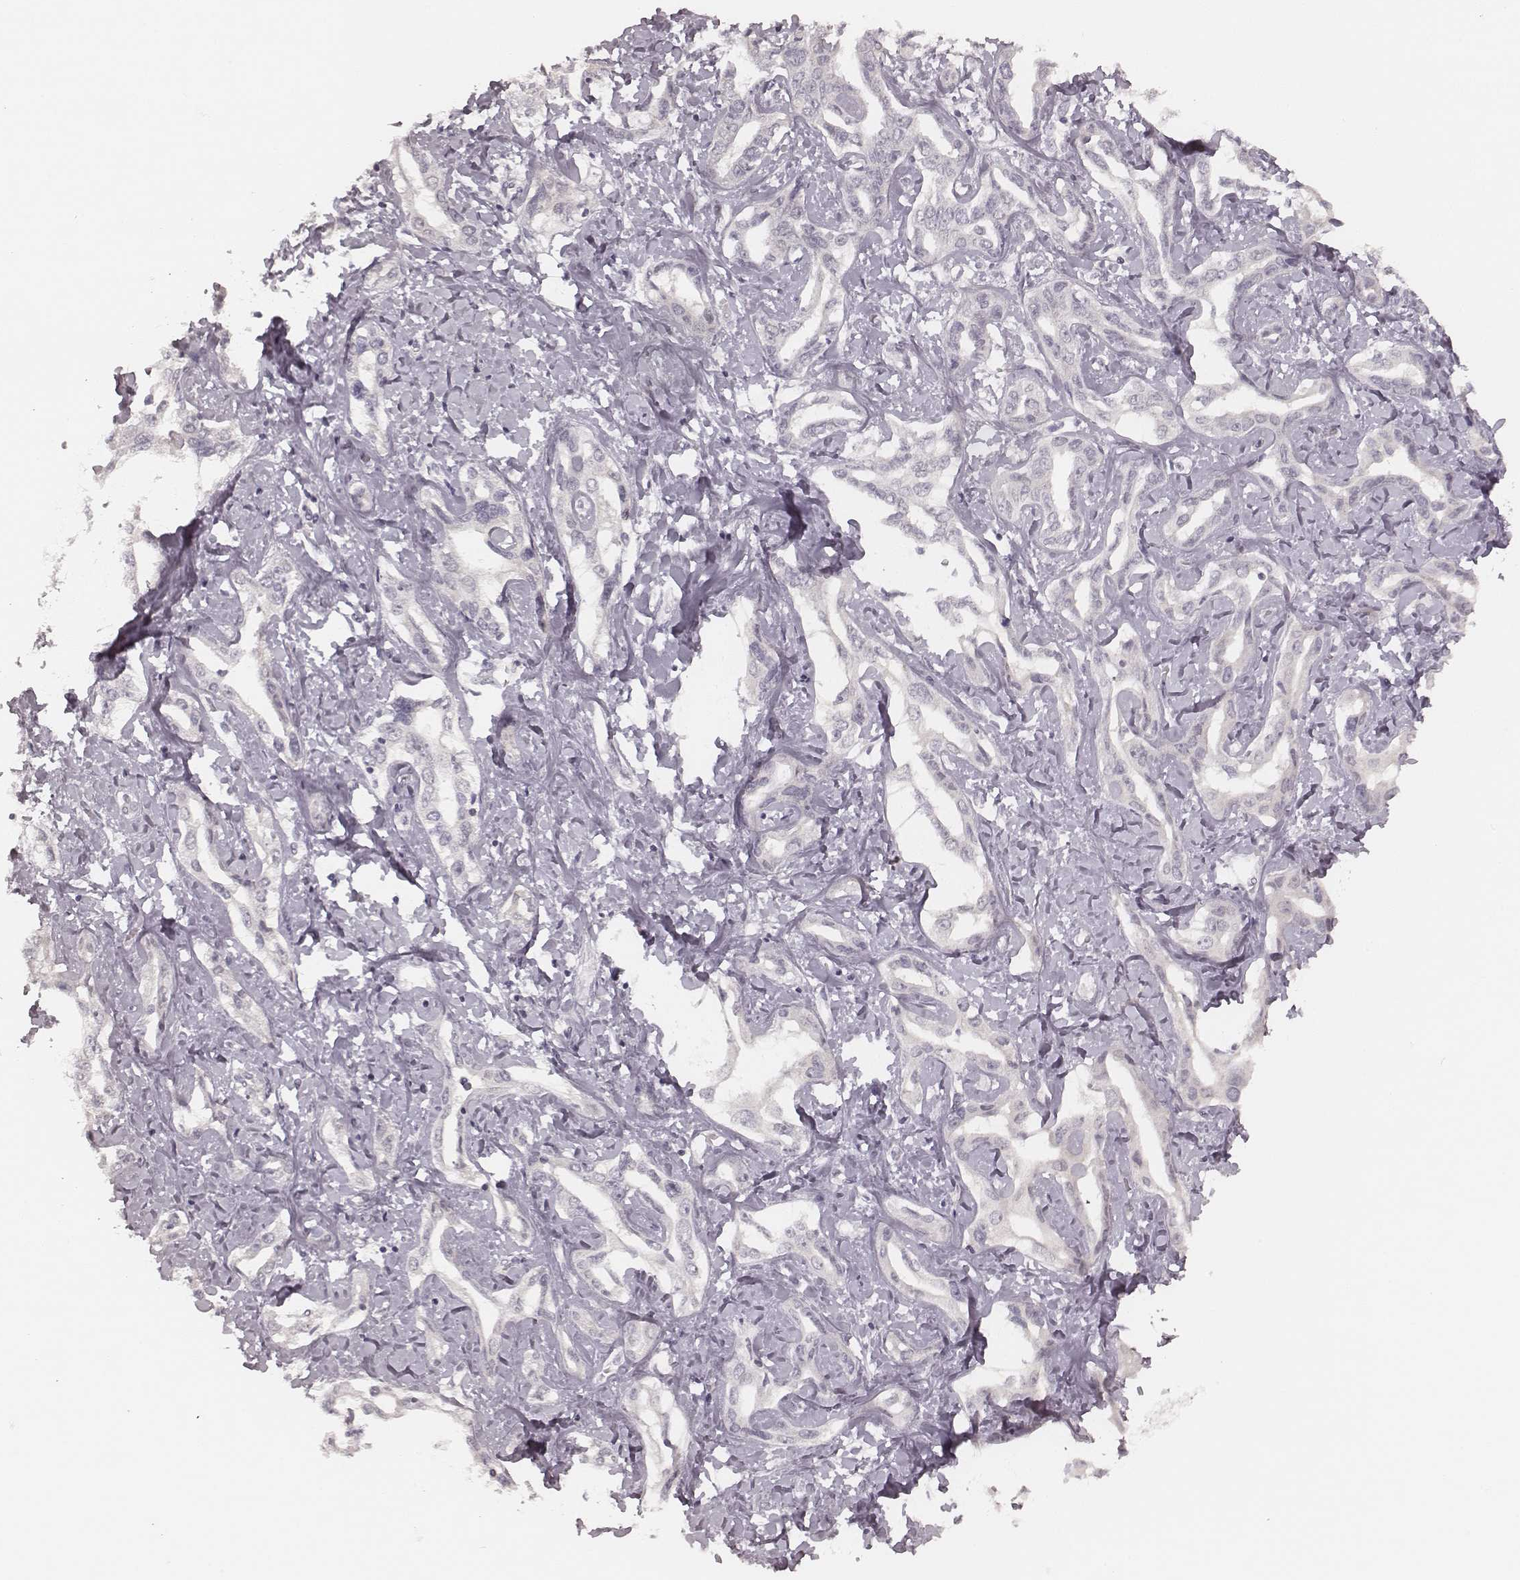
{"staining": {"intensity": "negative", "quantity": "none", "location": "none"}, "tissue": "liver cancer", "cell_type": "Tumor cells", "image_type": "cancer", "snomed": [{"axis": "morphology", "description": "Cholangiocarcinoma"}, {"axis": "topography", "description": "Liver"}], "caption": "Tumor cells show no significant expression in liver cancer.", "gene": "MSX1", "patient": {"sex": "male", "age": 59}}